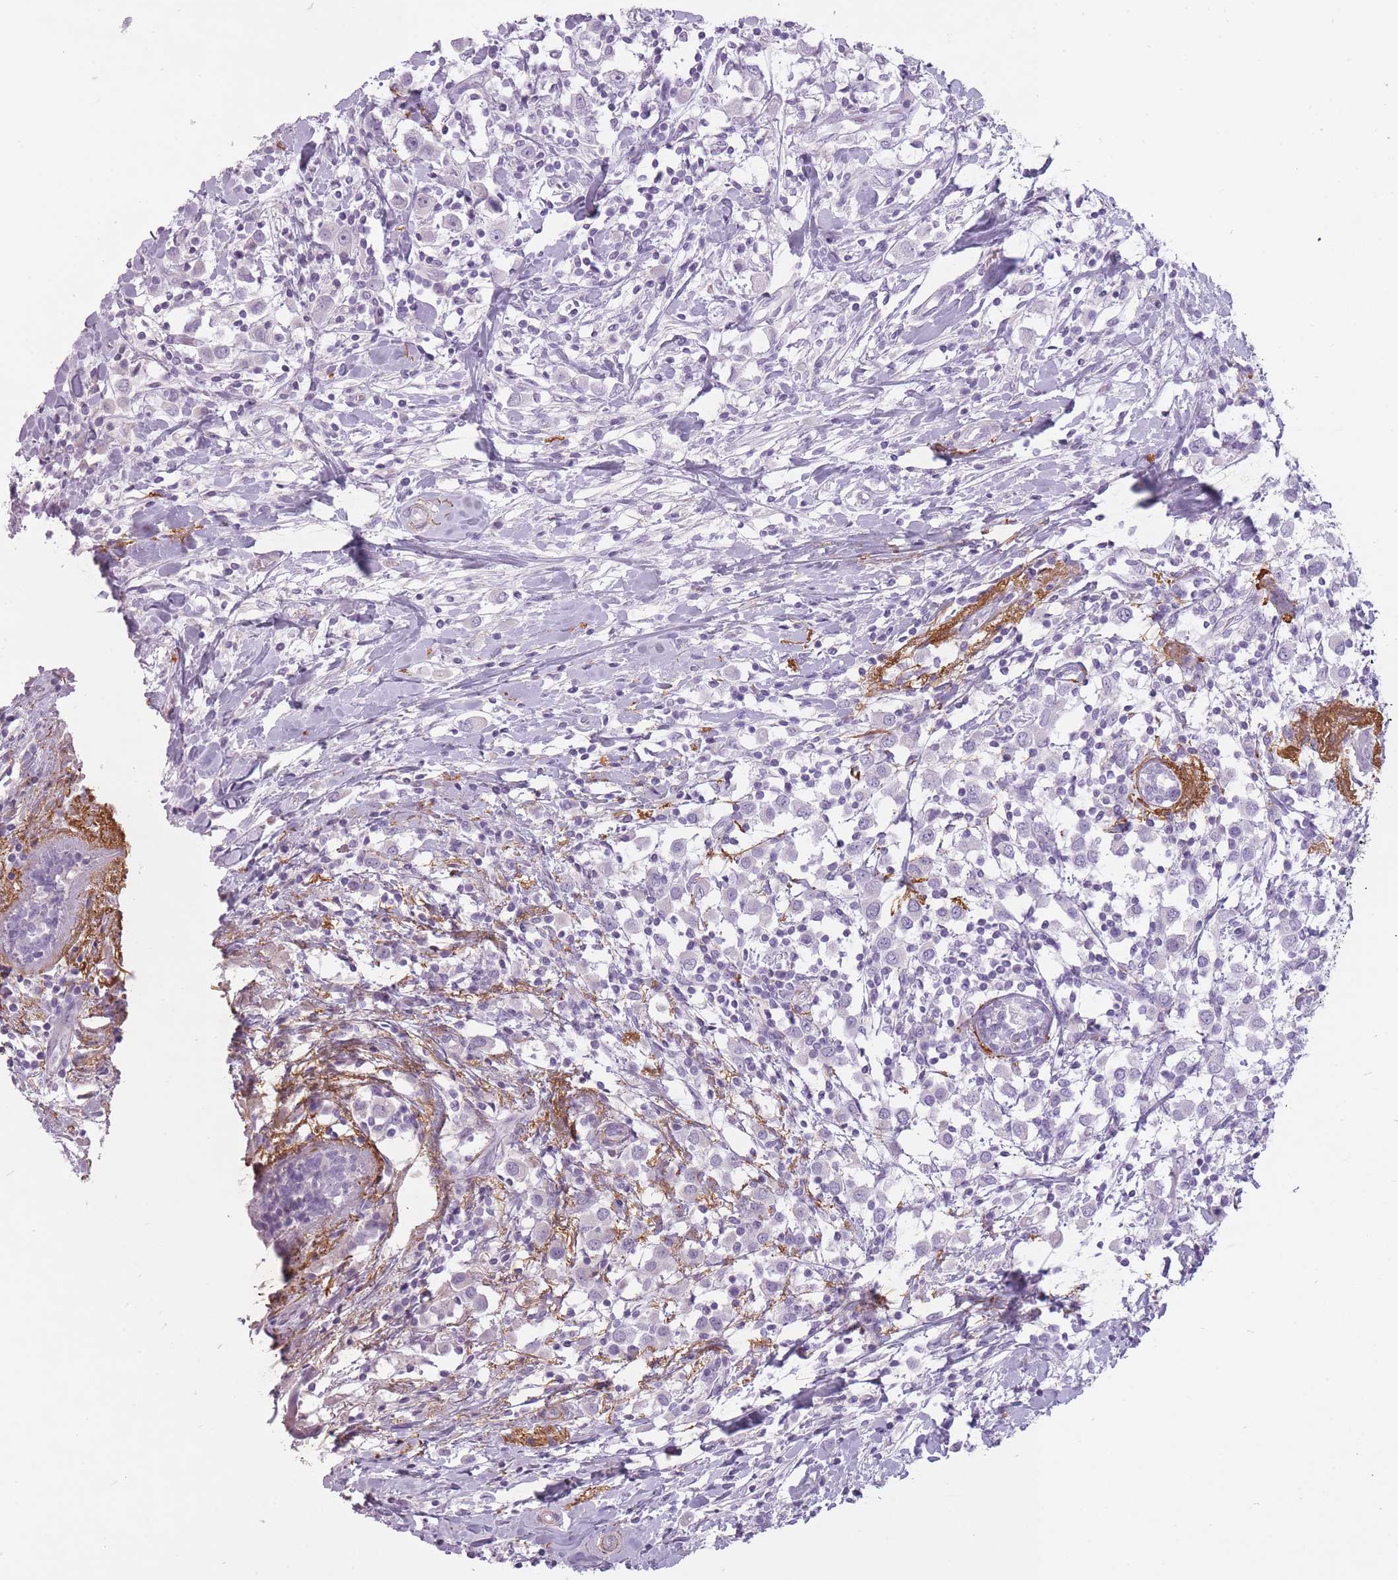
{"staining": {"intensity": "negative", "quantity": "none", "location": "none"}, "tissue": "breast cancer", "cell_type": "Tumor cells", "image_type": "cancer", "snomed": [{"axis": "morphology", "description": "Duct carcinoma"}, {"axis": "topography", "description": "Breast"}], "caption": "DAB (3,3'-diaminobenzidine) immunohistochemical staining of invasive ductal carcinoma (breast) shows no significant expression in tumor cells.", "gene": "RFX4", "patient": {"sex": "female", "age": 61}}